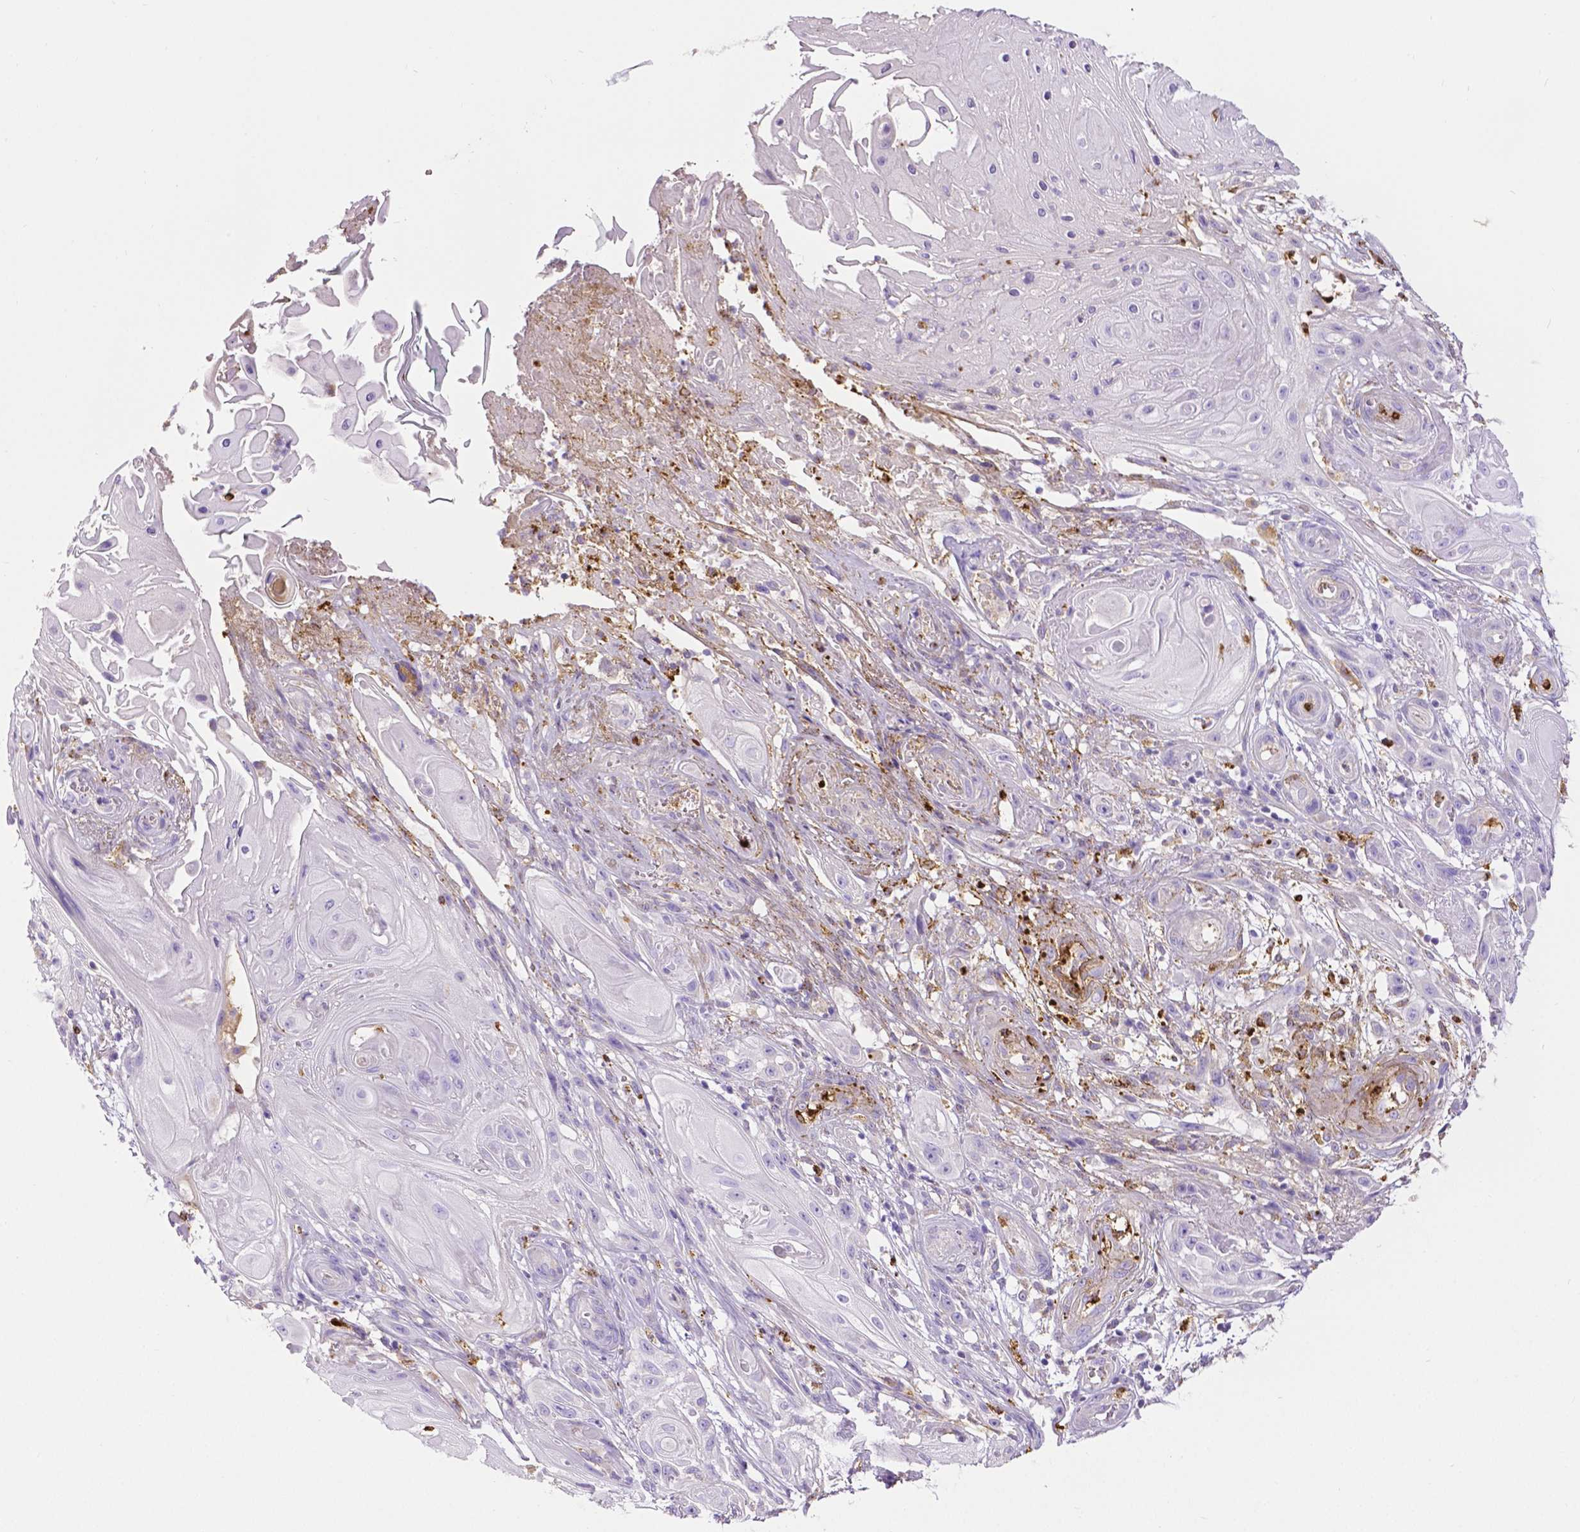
{"staining": {"intensity": "negative", "quantity": "none", "location": "none"}, "tissue": "skin cancer", "cell_type": "Tumor cells", "image_type": "cancer", "snomed": [{"axis": "morphology", "description": "Squamous cell carcinoma, NOS"}, {"axis": "topography", "description": "Skin"}], "caption": "Immunohistochemistry of skin cancer displays no positivity in tumor cells.", "gene": "MMP9", "patient": {"sex": "male", "age": 62}}